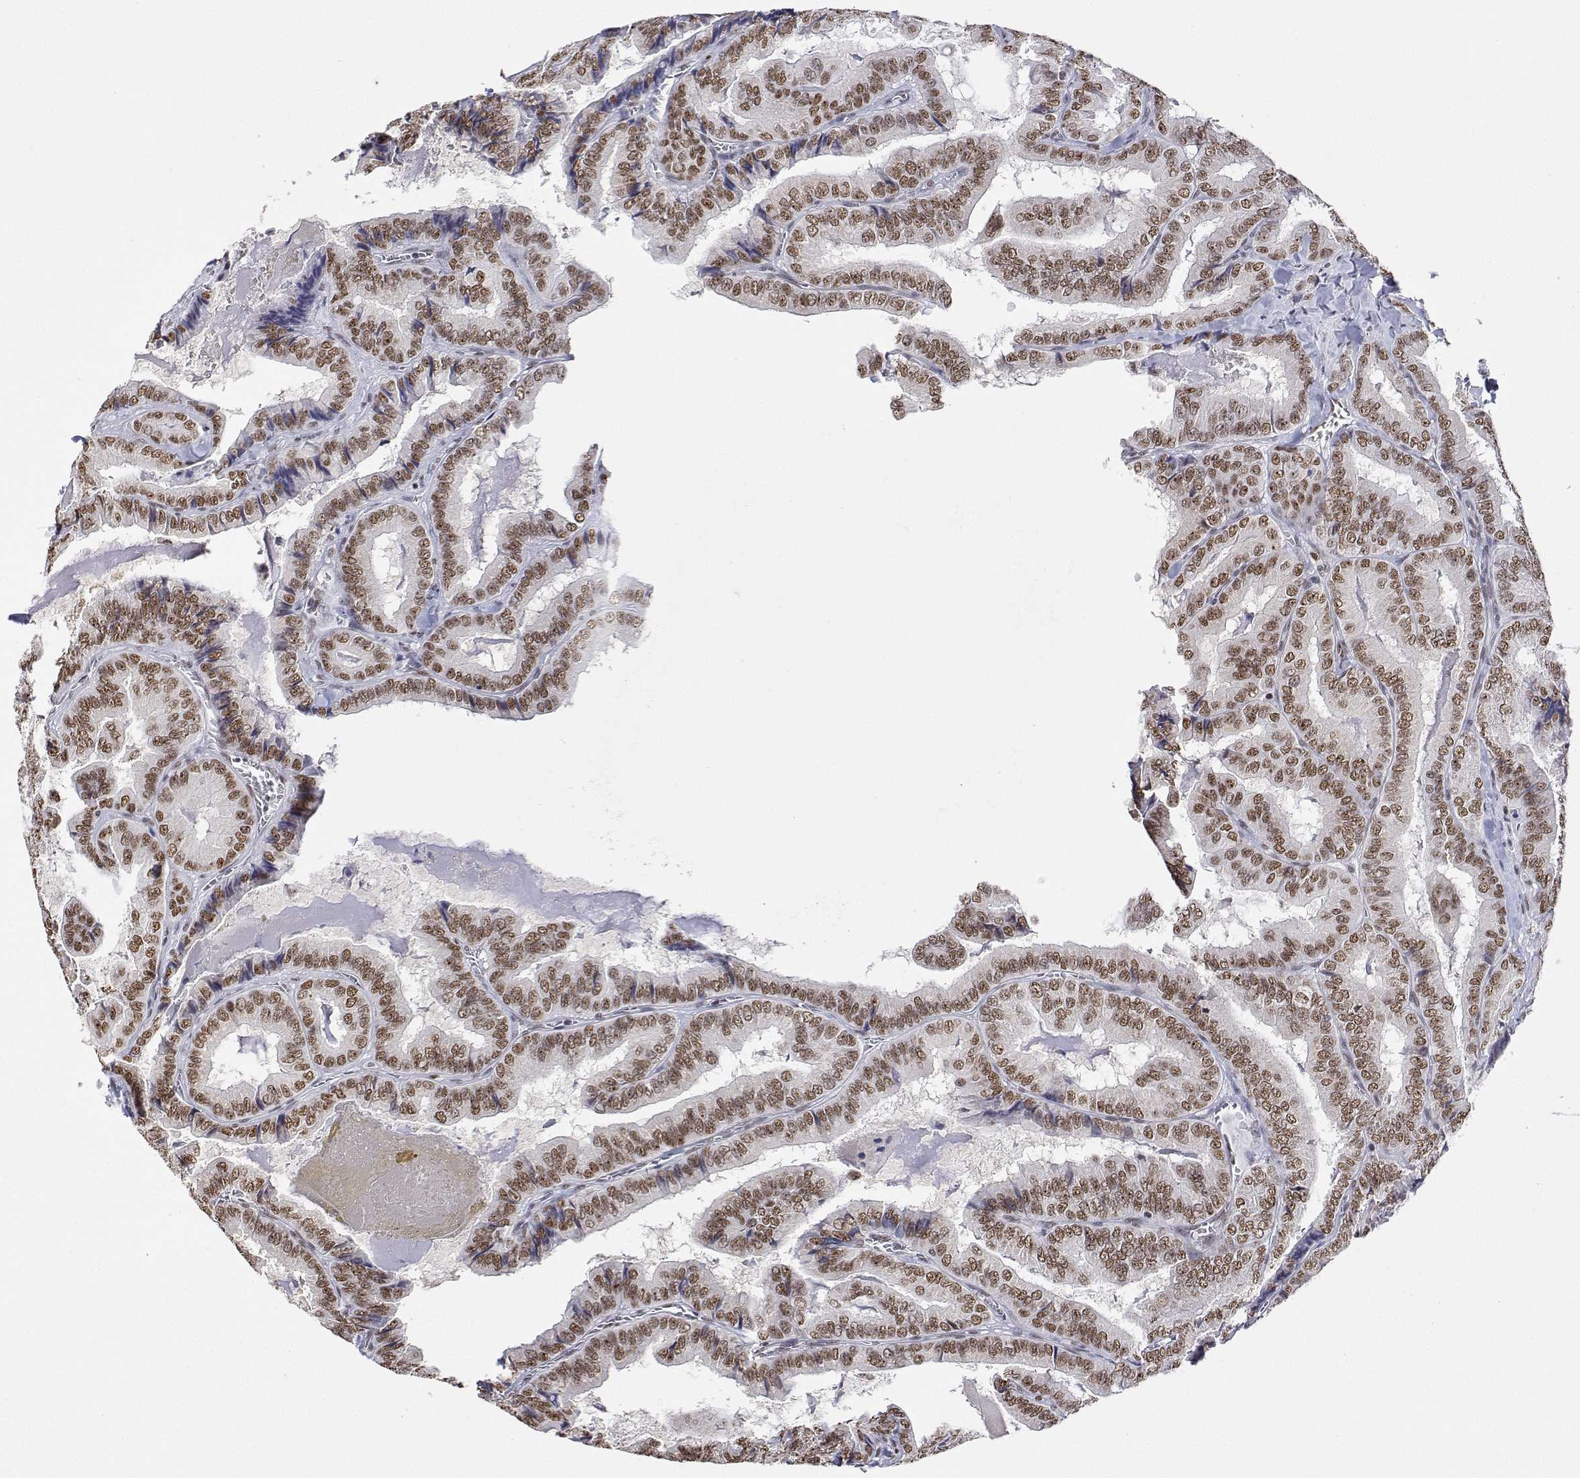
{"staining": {"intensity": "moderate", "quantity": ">75%", "location": "nuclear"}, "tissue": "thyroid cancer", "cell_type": "Tumor cells", "image_type": "cancer", "snomed": [{"axis": "morphology", "description": "Papillary adenocarcinoma, NOS"}, {"axis": "topography", "description": "Thyroid gland"}], "caption": "Approximately >75% of tumor cells in human thyroid cancer (papillary adenocarcinoma) exhibit moderate nuclear protein expression as visualized by brown immunohistochemical staining.", "gene": "ADAR", "patient": {"sex": "female", "age": 75}}